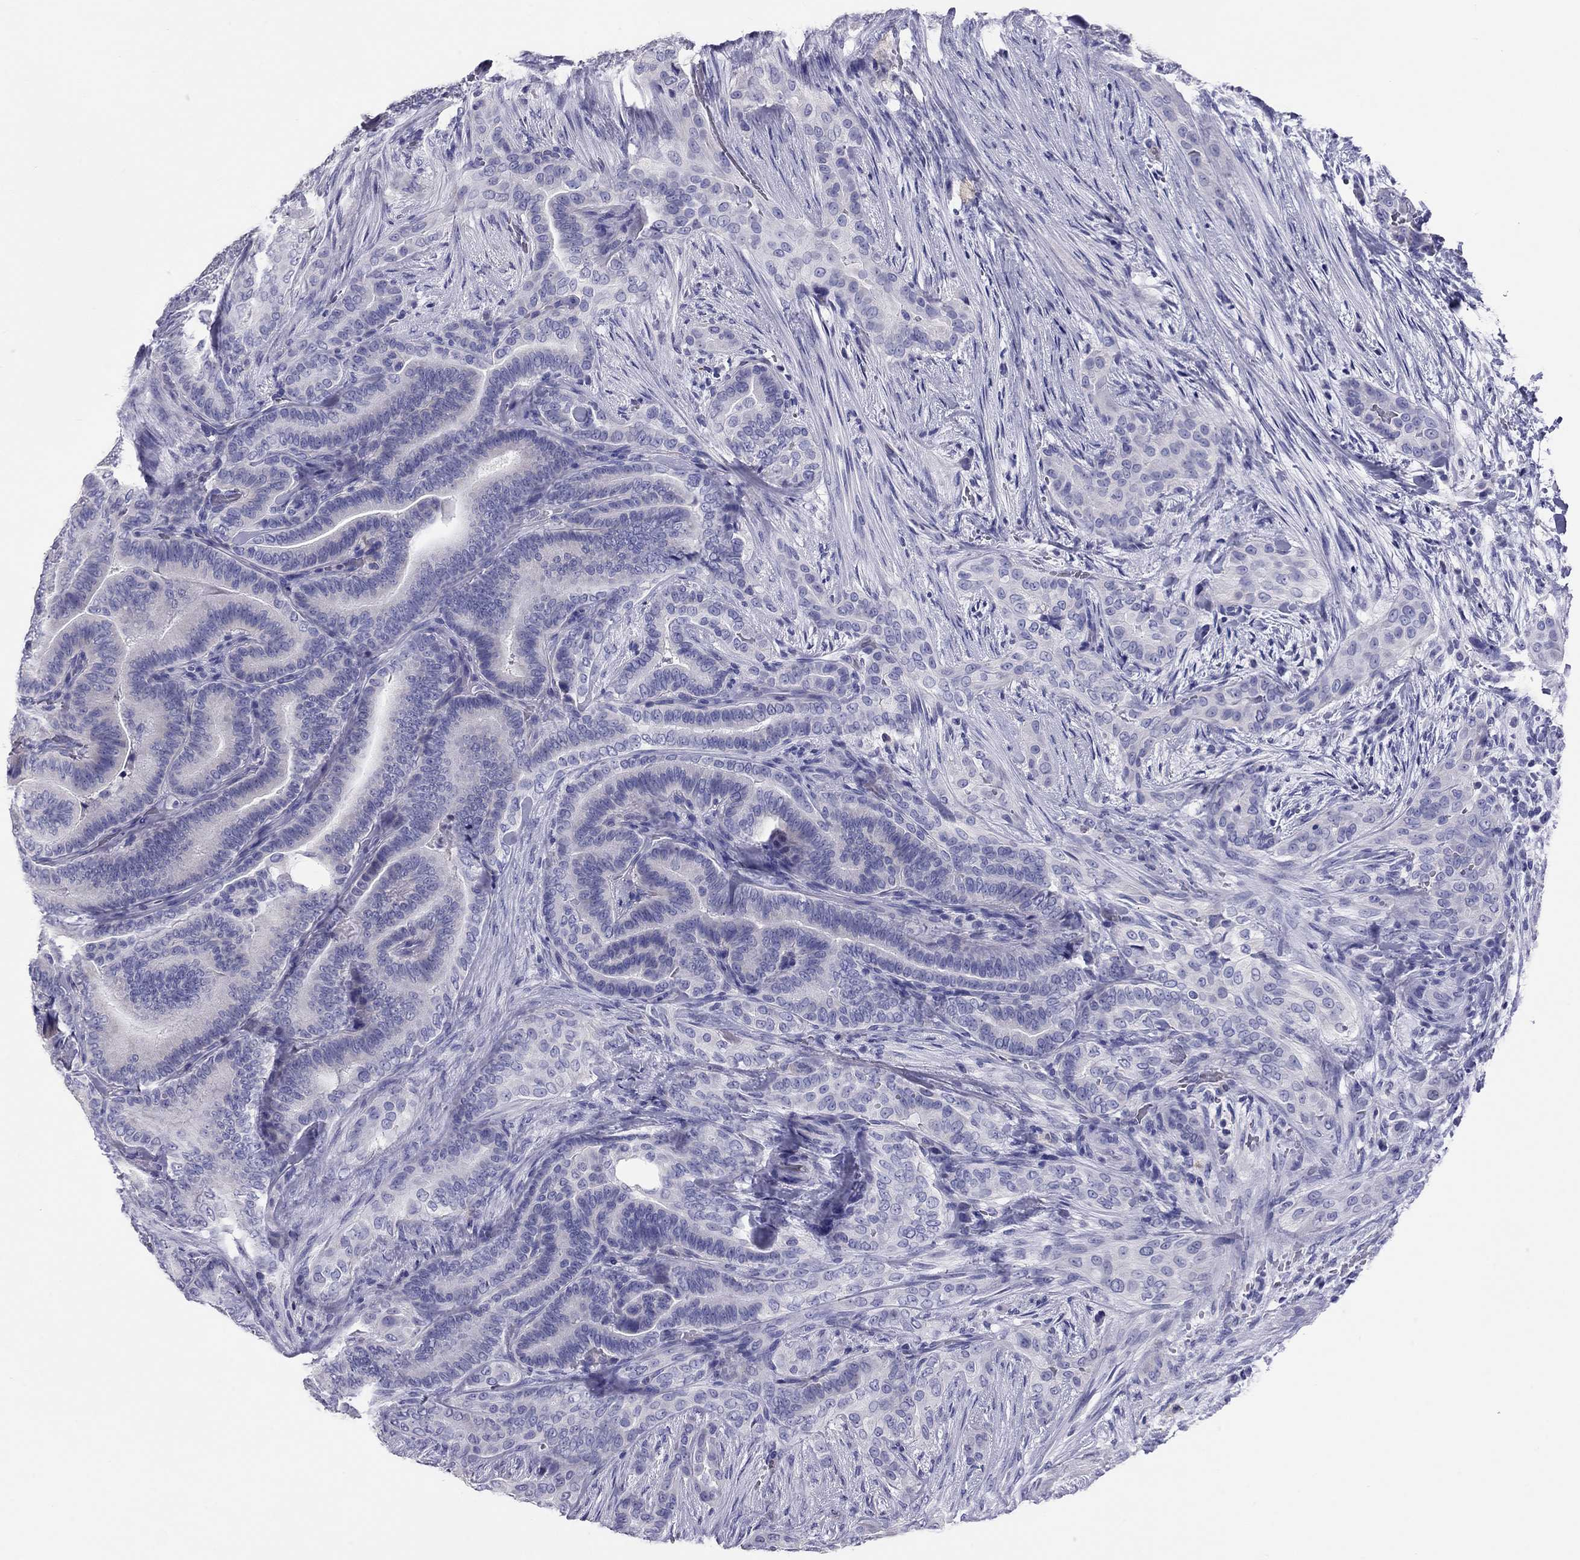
{"staining": {"intensity": "negative", "quantity": "none", "location": "none"}, "tissue": "thyroid cancer", "cell_type": "Tumor cells", "image_type": "cancer", "snomed": [{"axis": "morphology", "description": "Papillary adenocarcinoma, NOS"}, {"axis": "topography", "description": "Thyroid gland"}], "caption": "An image of human thyroid cancer is negative for staining in tumor cells.", "gene": "CALHM1", "patient": {"sex": "male", "age": 61}}